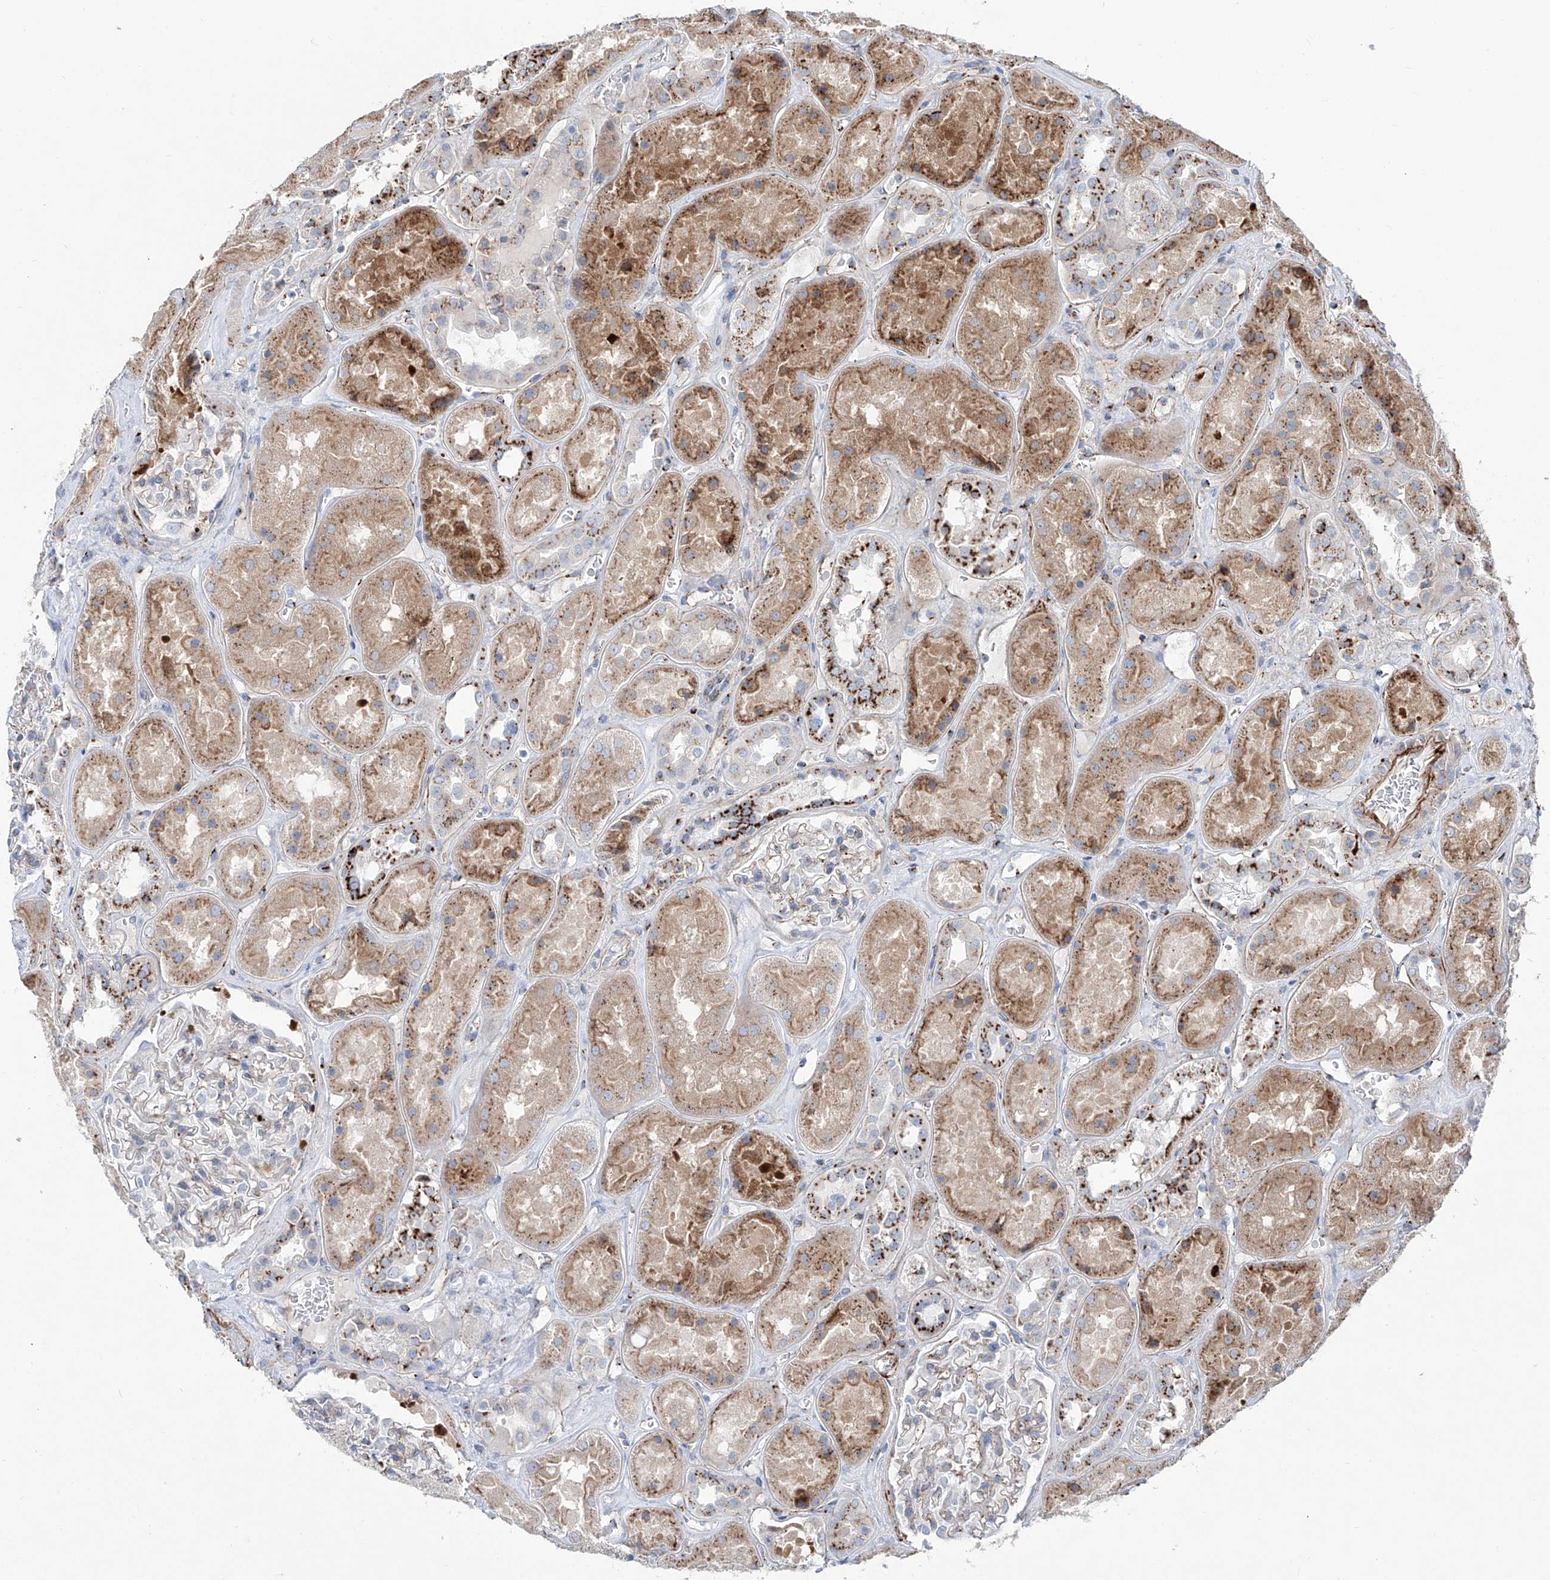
{"staining": {"intensity": "negative", "quantity": "none", "location": "none"}, "tissue": "kidney", "cell_type": "Cells in glomeruli", "image_type": "normal", "snomed": [{"axis": "morphology", "description": "Normal tissue, NOS"}, {"axis": "topography", "description": "Kidney"}], "caption": "IHC histopathology image of benign human kidney stained for a protein (brown), which exhibits no expression in cells in glomeruli. The staining was performed using DAB to visualize the protein expression in brown, while the nuclei were stained in blue with hematoxylin (Magnification: 20x).", "gene": "CDH5", "patient": {"sex": "male", "age": 70}}